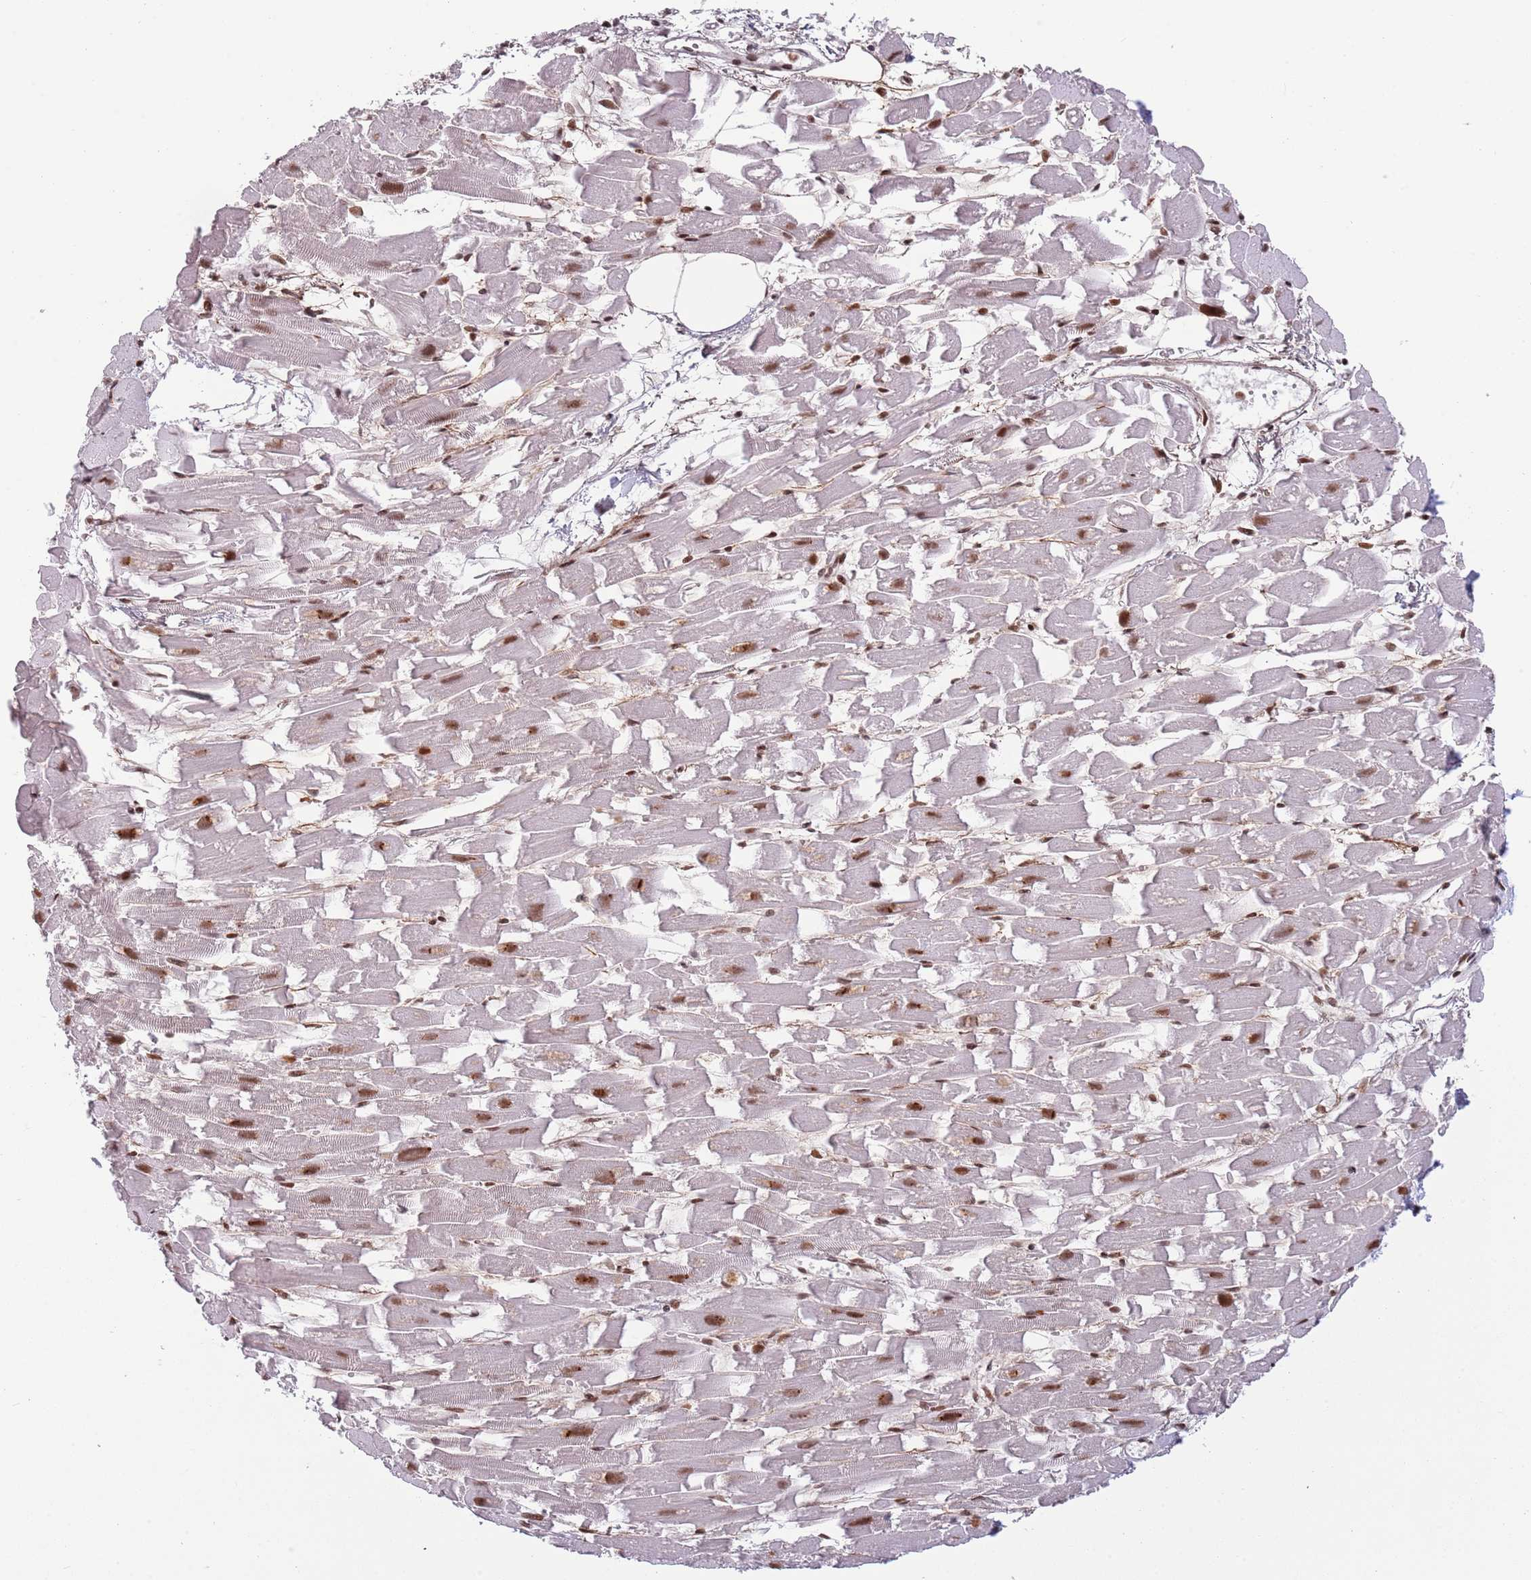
{"staining": {"intensity": "moderate", "quantity": "25%-75%", "location": "nuclear"}, "tissue": "heart muscle", "cell_type": "Cardiomyocytes", "image_type": "normal", "snomed": [{"axis": "morphology", "description": "Normal tissue, NOS"}, {"axis": "topography", "description": "Heart"}], "caption": "Heart muscle stained with DAB (3,3'-diaminobenzidine) IHC demonstrates medium levels of moderate nuclear staining in approximately 25%-75% of cardiomyocytes.", "gene": "SH3RF3", "patient": {"sex": "female", "age": 64}}